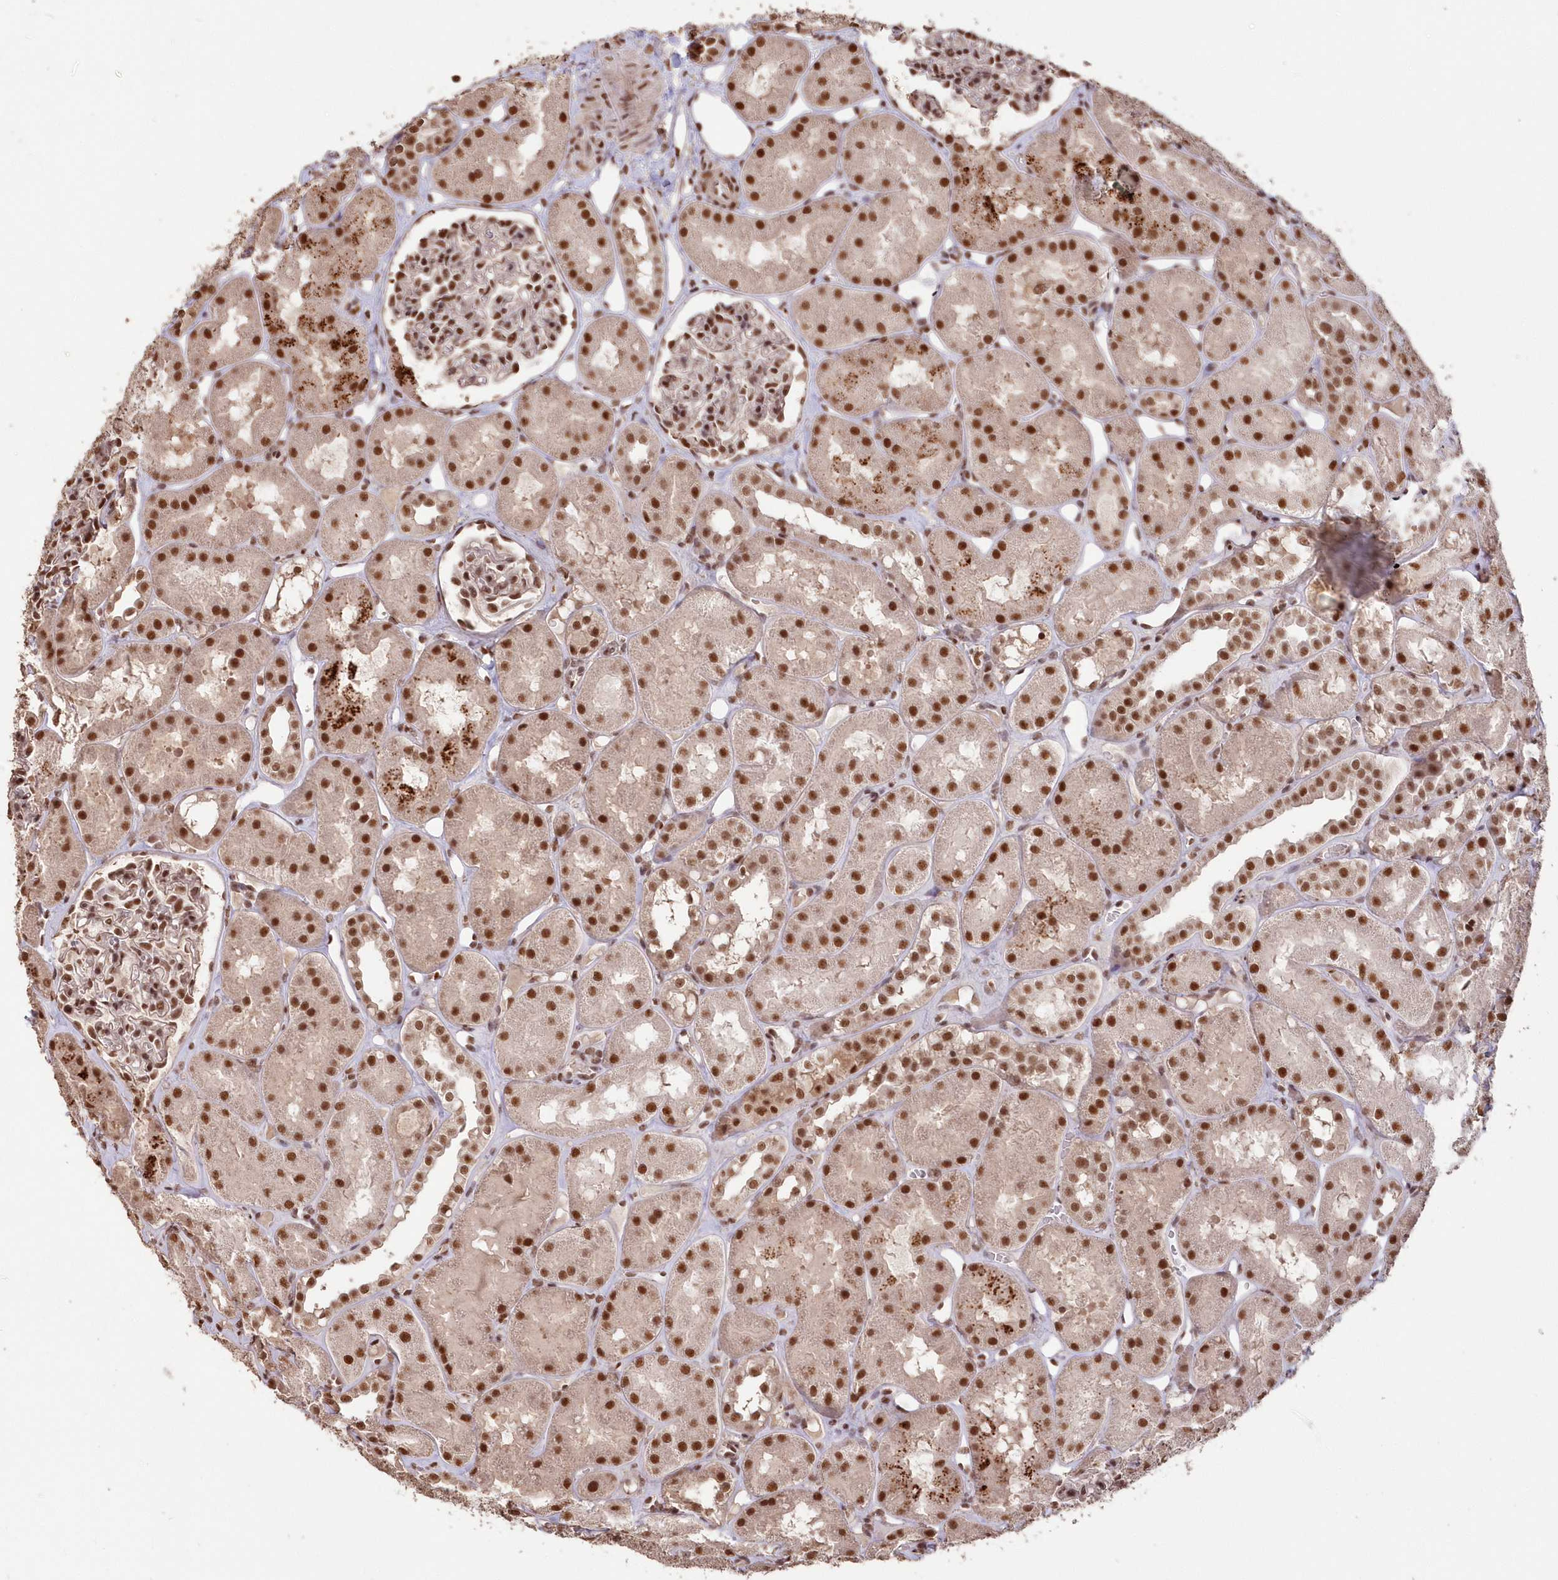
{"staining": {"intensity": "moderate", "quantity": ">75%", "location": "nuclear"}, "tissue": "kidney", "cell_type": "Cells in glomeruli", "image_type": "normal", "snomed": [{"axis": "morphology", "description": "Normal tissue, NOS"}, {"axis": "topography", "description": "Kidney"}], "caption": "Immunohistochemical staining of normal kidney demonstrates >75% levels of moderate nuclear protein staining in approximately >75% of cells in glomeruli. Nuclei are stained in blue.", "gene": "PDS5A", "patient": {"sex": "male", "age": 16}}